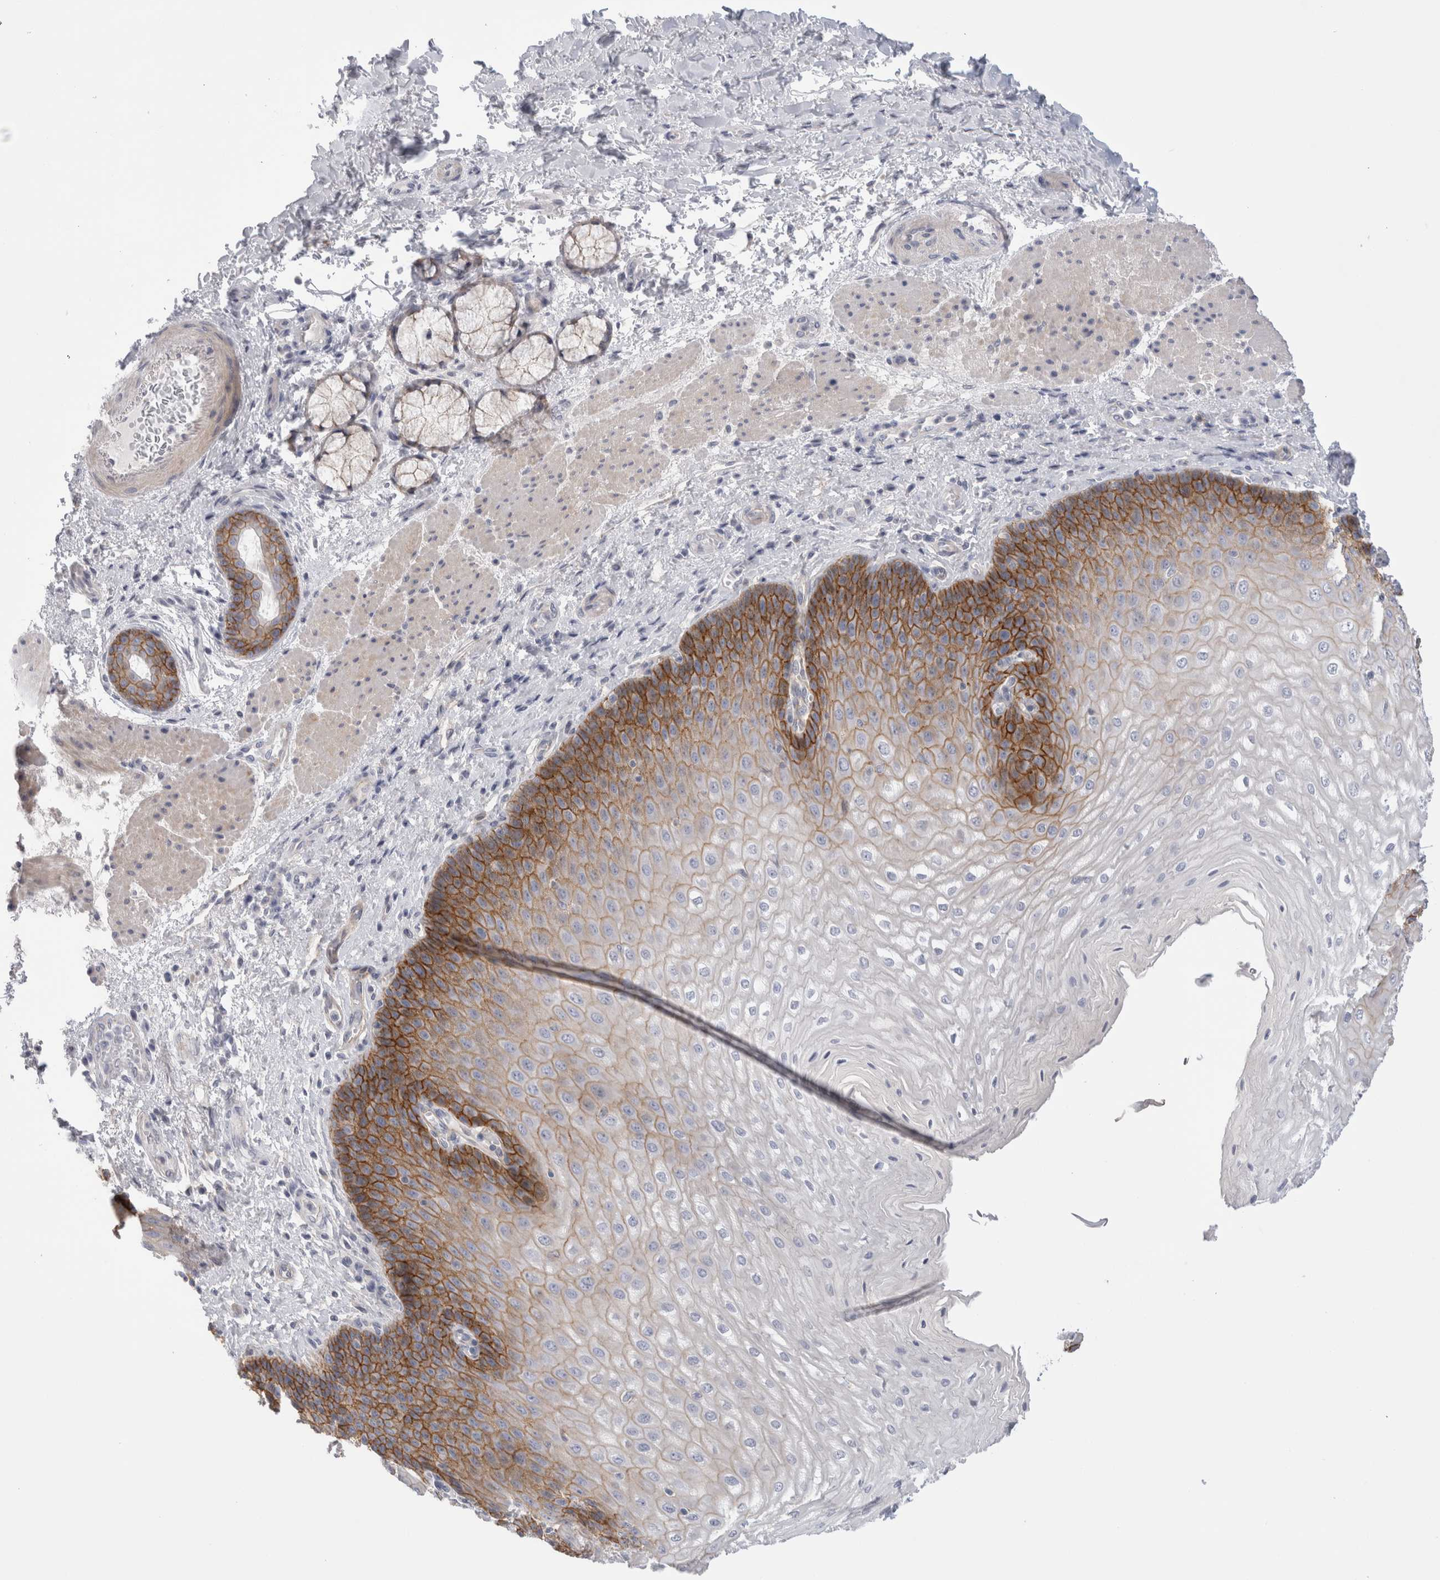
{"staining": {"intensity": "moderate", "quantity": "25%-75%", "location": "cytoplasmic/membranous"}, "tissue": "esophagus", "cell_type": "Squamous epithelial cells", "image_type": "normal", "snomed": [{"axis": "morphology", "description": "Normal tissue, NOS"}, {"axis": "topography", "description": "Esophagus"}], "caption": "High-magnification brightfield microscopy of normal esophagus stained with DAB (3,3'-diaminobenzidine) (brown) and counterstained with hematoxylin (blue). squamous epithelial cells exhibit moderate cytoplasmic/membranous positivity is appreciated in about25%-75% of cells.", "gene": "VANGL1", "patient": {"sex": "male", "age": 54}}